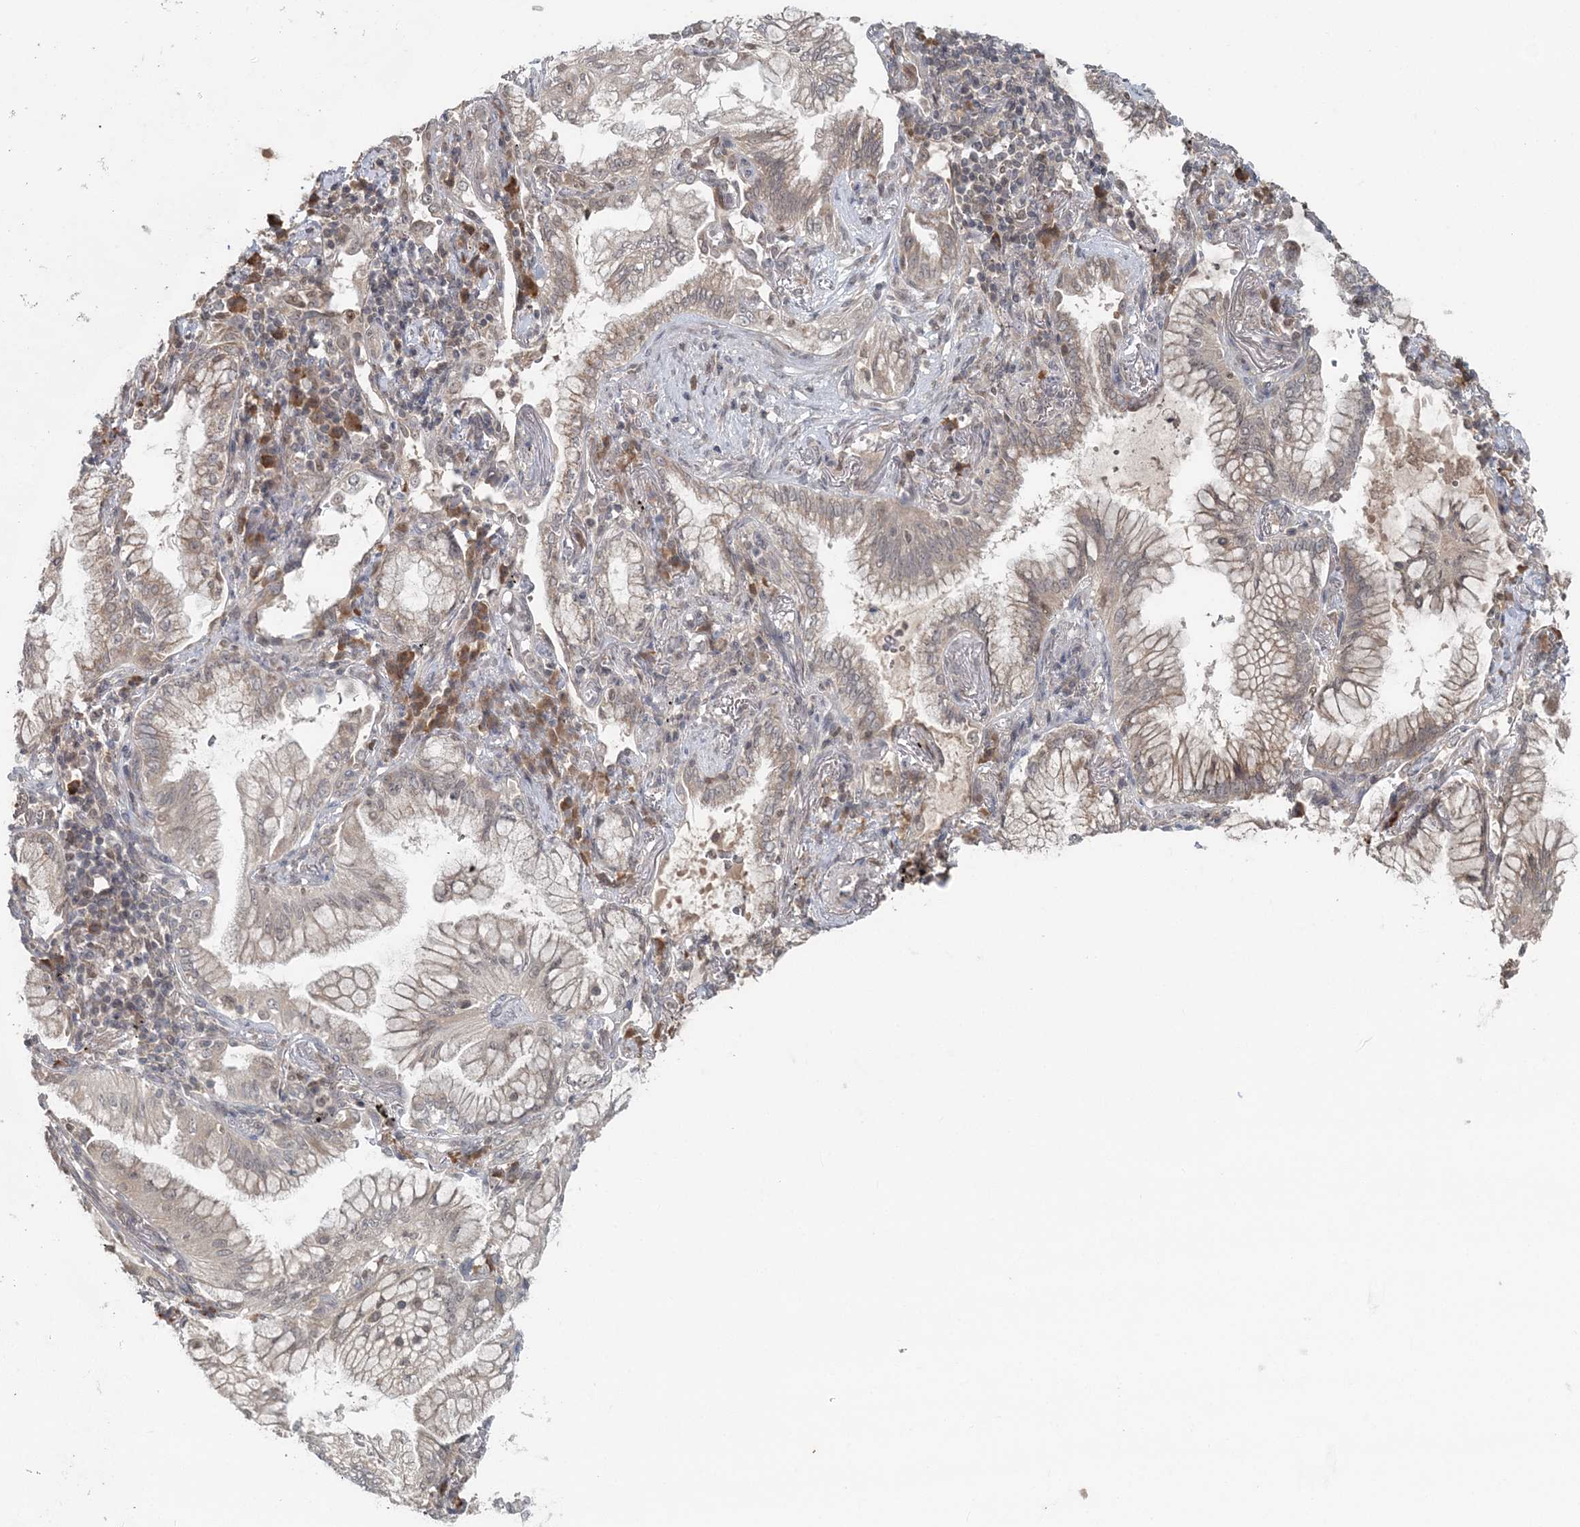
{"staining": {"intensity": "weak", "quantity": "<25%", "location": "cytoplasmic/membranous"}, "tissue": "lung cancer", "cell_type": "Tumor cells", "image_type": "cancer", "snomed": [{"axis": "morphology", "description": "Adenocarcinoma, NOS"}, {"axis": "topography", "description": "Lung"}], "caption": "Immunohistochemistry of human lung adenocarcinoma displays no positivity in tumor cells.", "gene": "SLU7", "patient": {"sex": "female", "age": 70}}